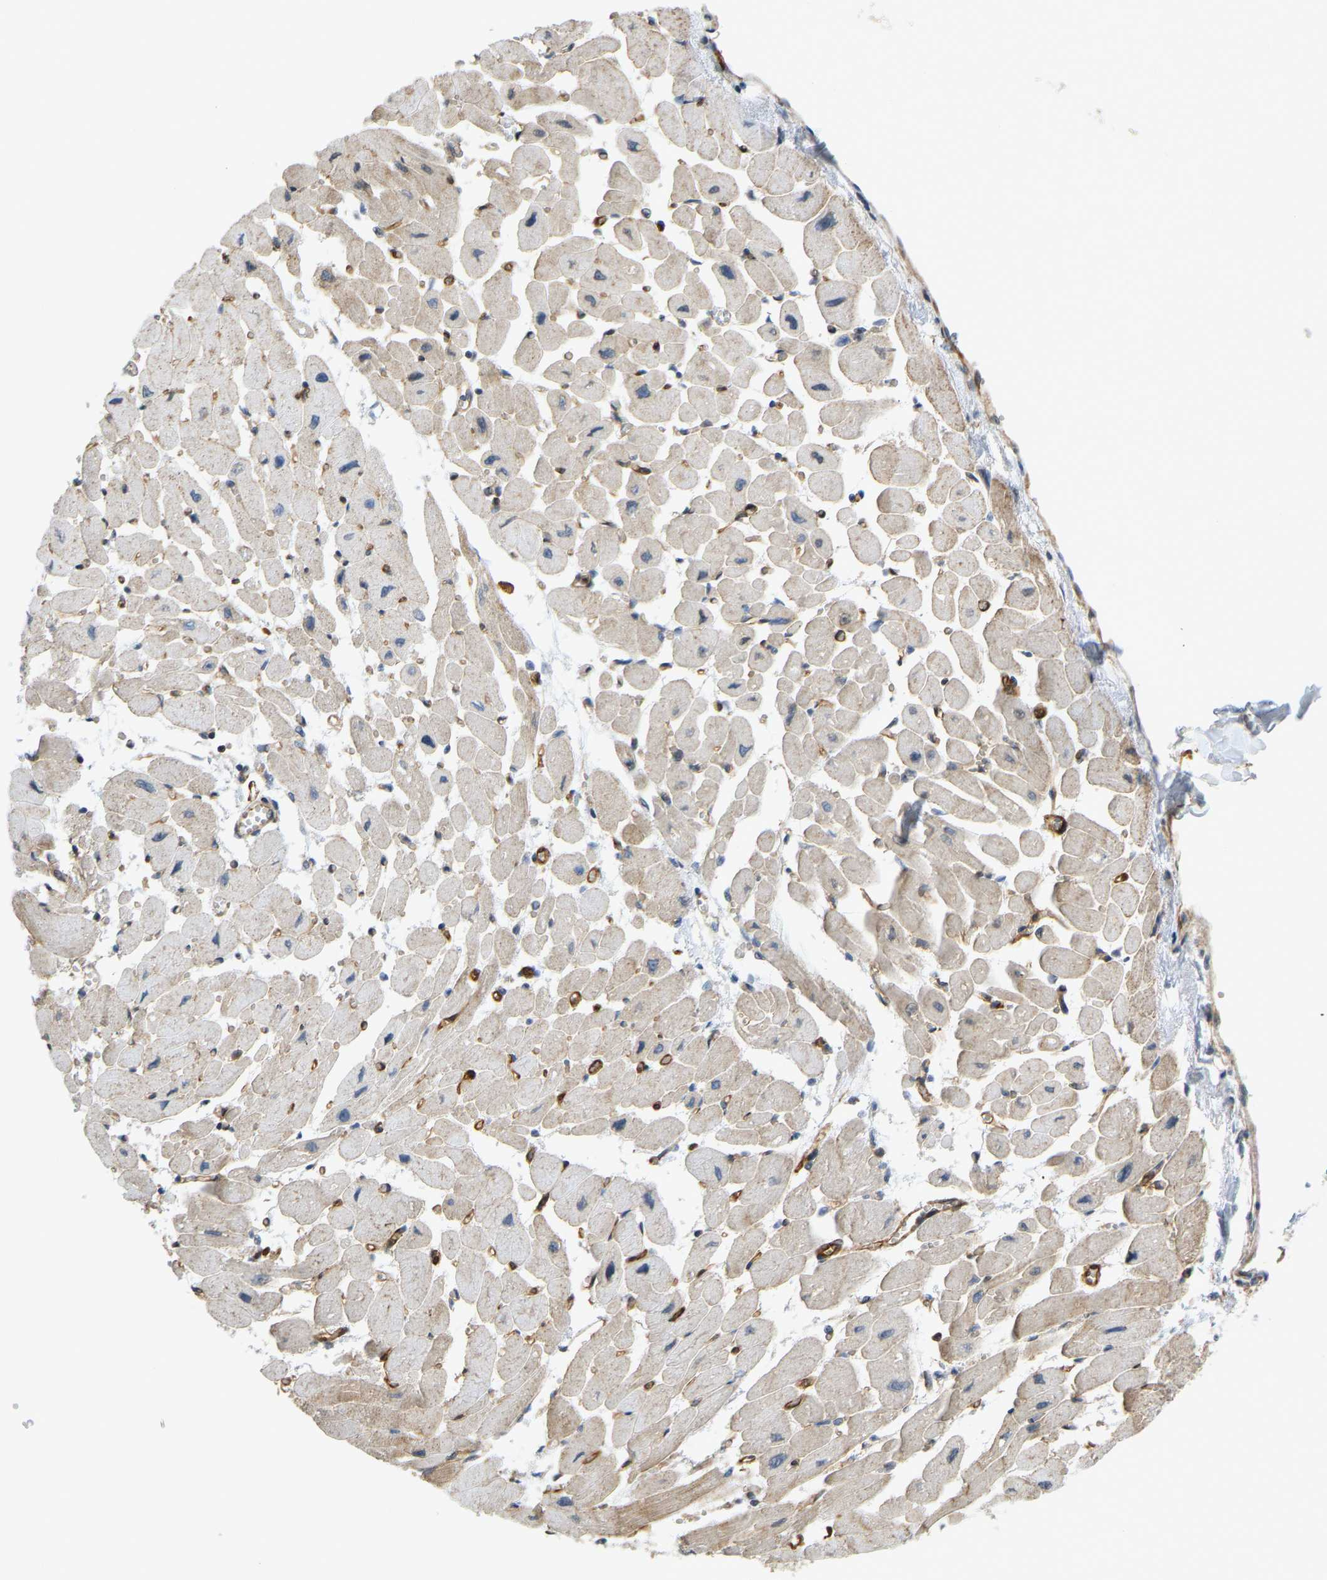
{"staining": {"intensity": "moderate", "quantity": "25%-75%", "location": "cytoplasmic/membranous"}, "tissue": "heart muscle", "cell_type": "Cardiomyocytes", "image_type": "normal", "snomed": [{"axis": "morphology", "description": "Normal tissue, NOS"}, {"axis": "topography", "description": "Heart"}], "caption": "IHC staining of benign heart muscle, which shows medium levels of moderate cytoplasmic/membranous positivity in approximately 25%-75% of cardiomyocytes indicating moderate cytoplasmic/membranous protein positivity. The staining was performed using DAB (3,3'-diaminobenzidine) (brown) for protein detection and nuclei were counterstained in hematoxylin (blue).", "gene": "KIAA1671", "patient": {"sex": "female", "age": 54}}